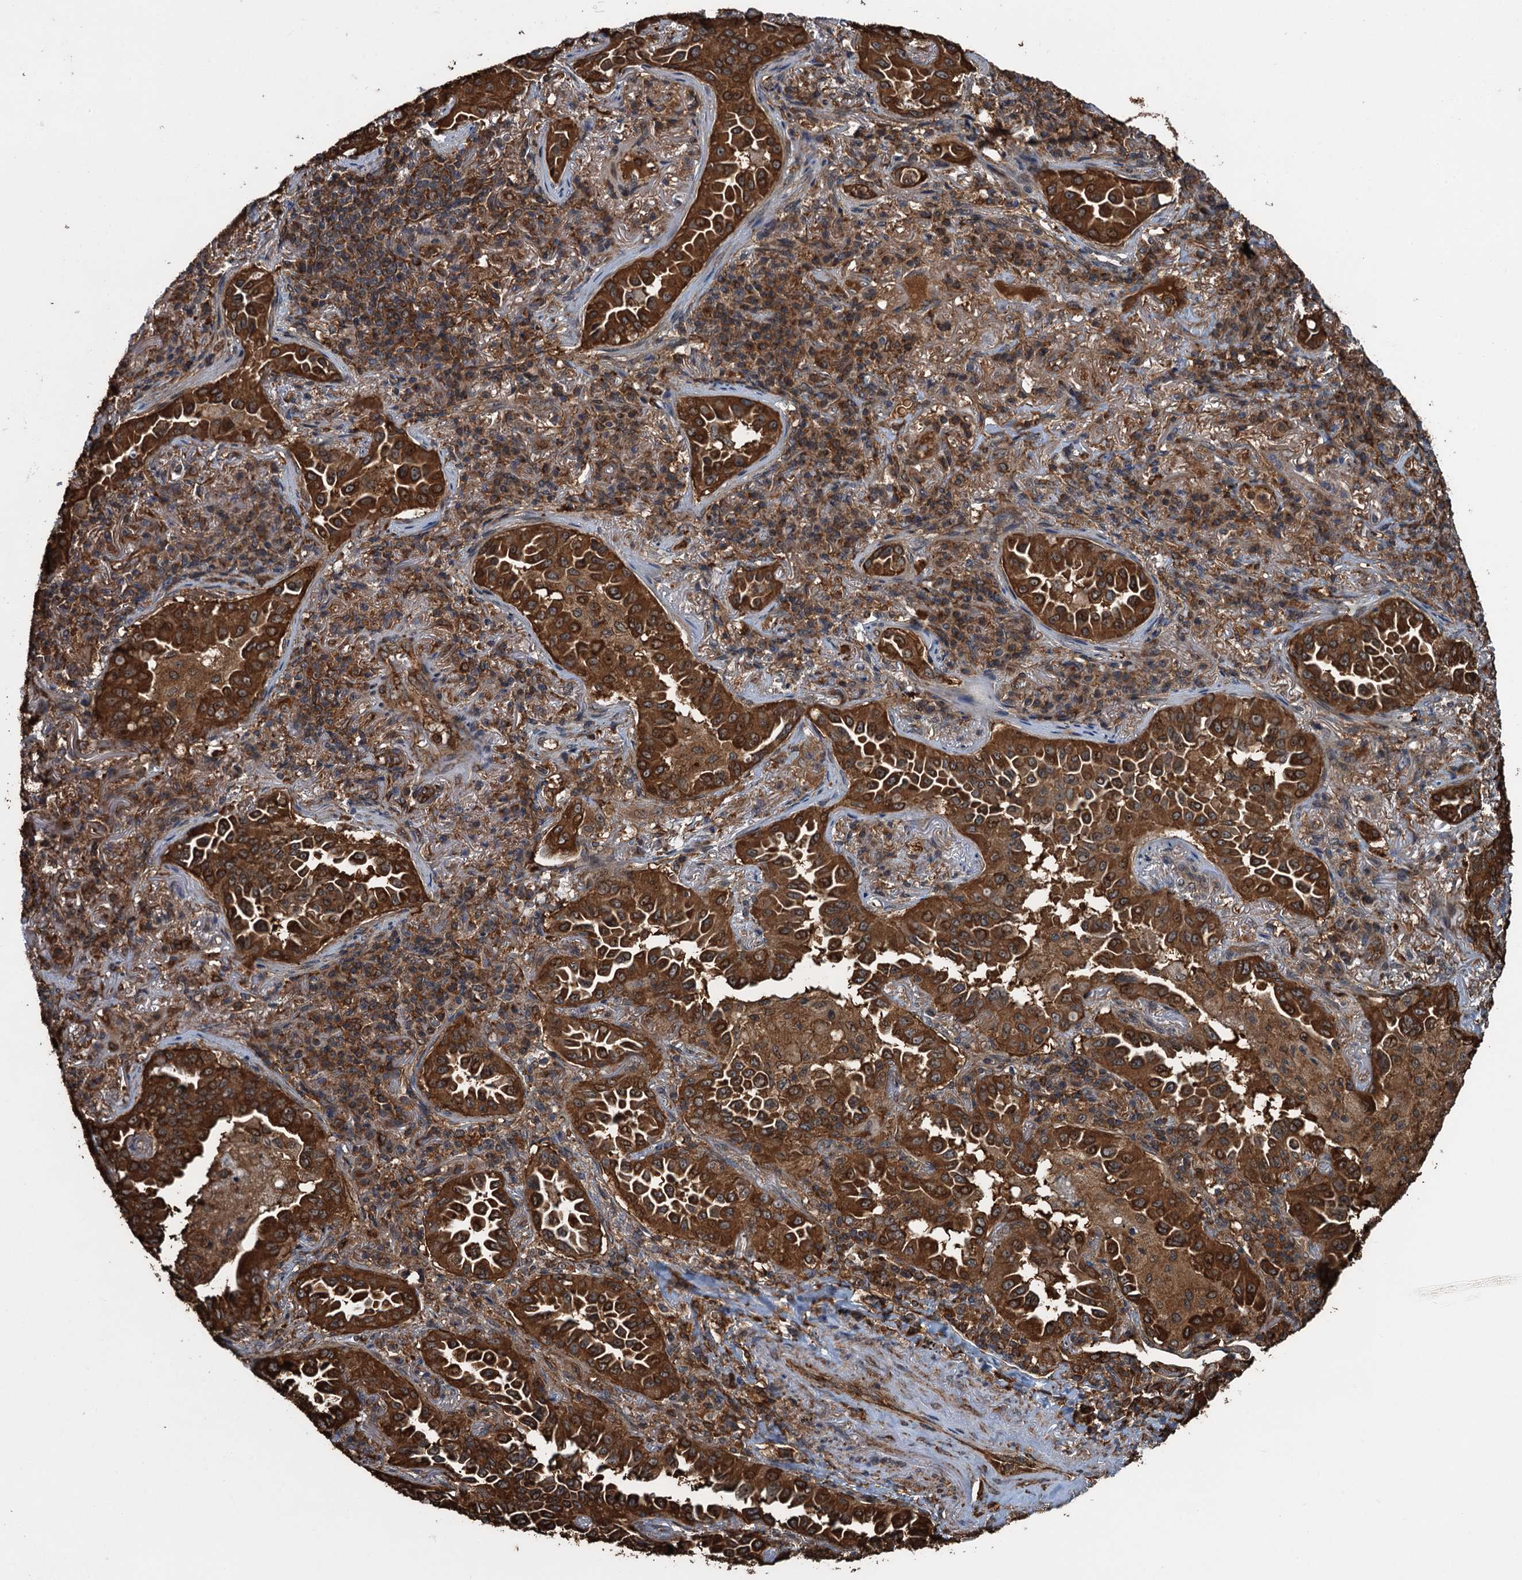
{"staining": {"intensity": "strong", "quantity": ">75%", "location": "cytoplasmic/membranous"}, "tissue": "lung cancer", "cell_type": "Tumor cells", "image_type": "cancer", "snomed": [{"axis": "morphology", "description": "Adenocarcinoma, NOS"}, {"axis": "topography", "description": "Lung"}], "caption": "Lung cancer (adenocarcinoma) stained for a protein exhibits strong cytoplasmic/membranous positivity in tumor cells.", "gene": "WHAMM", "patient": {"sex": "female", "age": 69}}